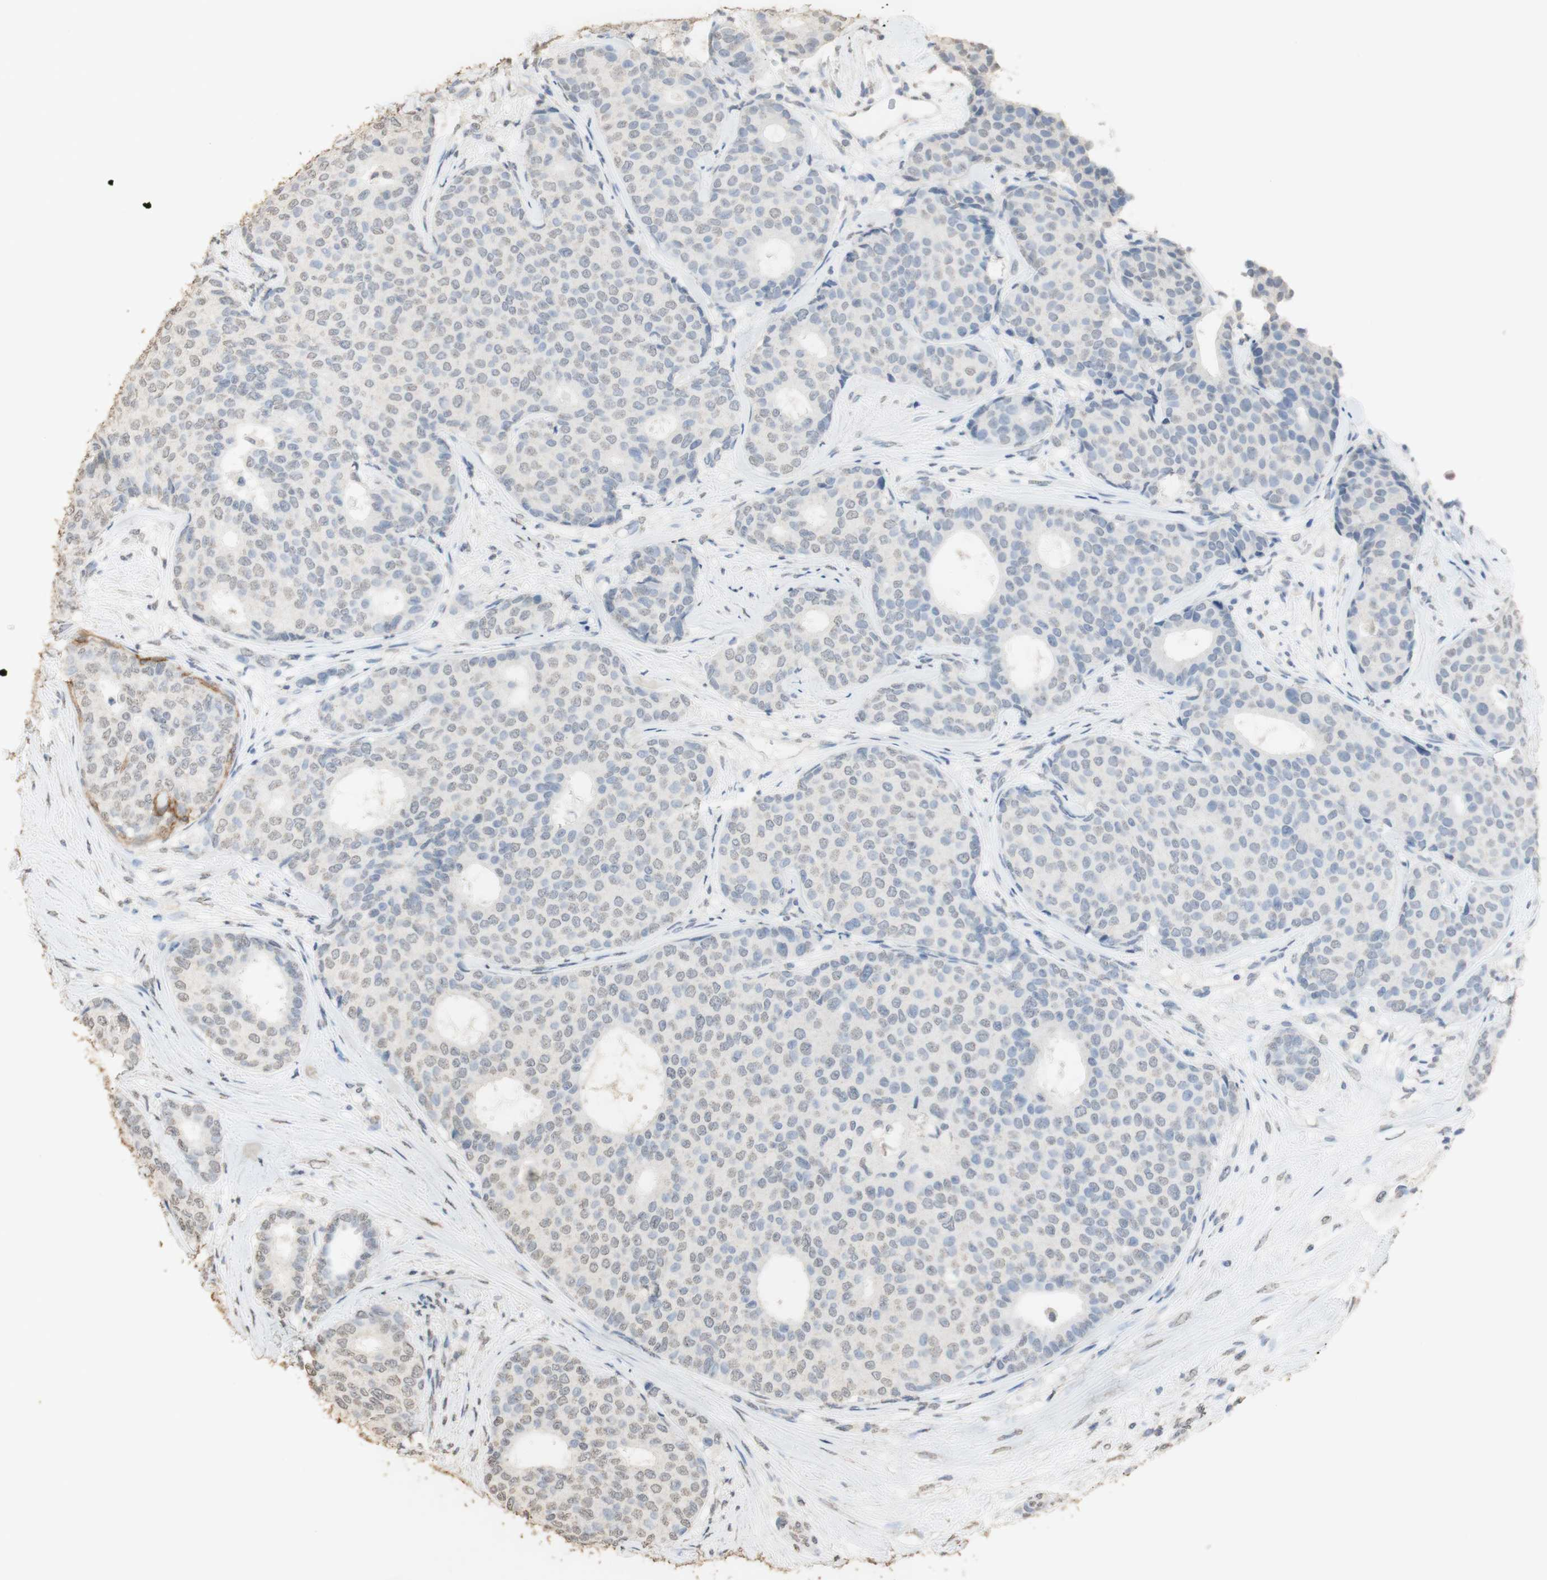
{"staining": {"intensity": "weak", "quantity": "25%-75%", "location": "nuclear"}, "tissue": "breast cancer", "cell_type": "Tumor cells", "image_type": "cancer", "snomed": [{"axis": "morphology", "description": "Duct carcinoma"}, {"axis": "topography", "description": "Breast"}], "caption": "A photomicrograph showing weak nuclear positivity in about 25%-75% of tumor cells in breast cancer, as visualized by brown immunohistochemical staining.", "gene": "L1CAM", "patient": {"sex": "female", "age": 75}}